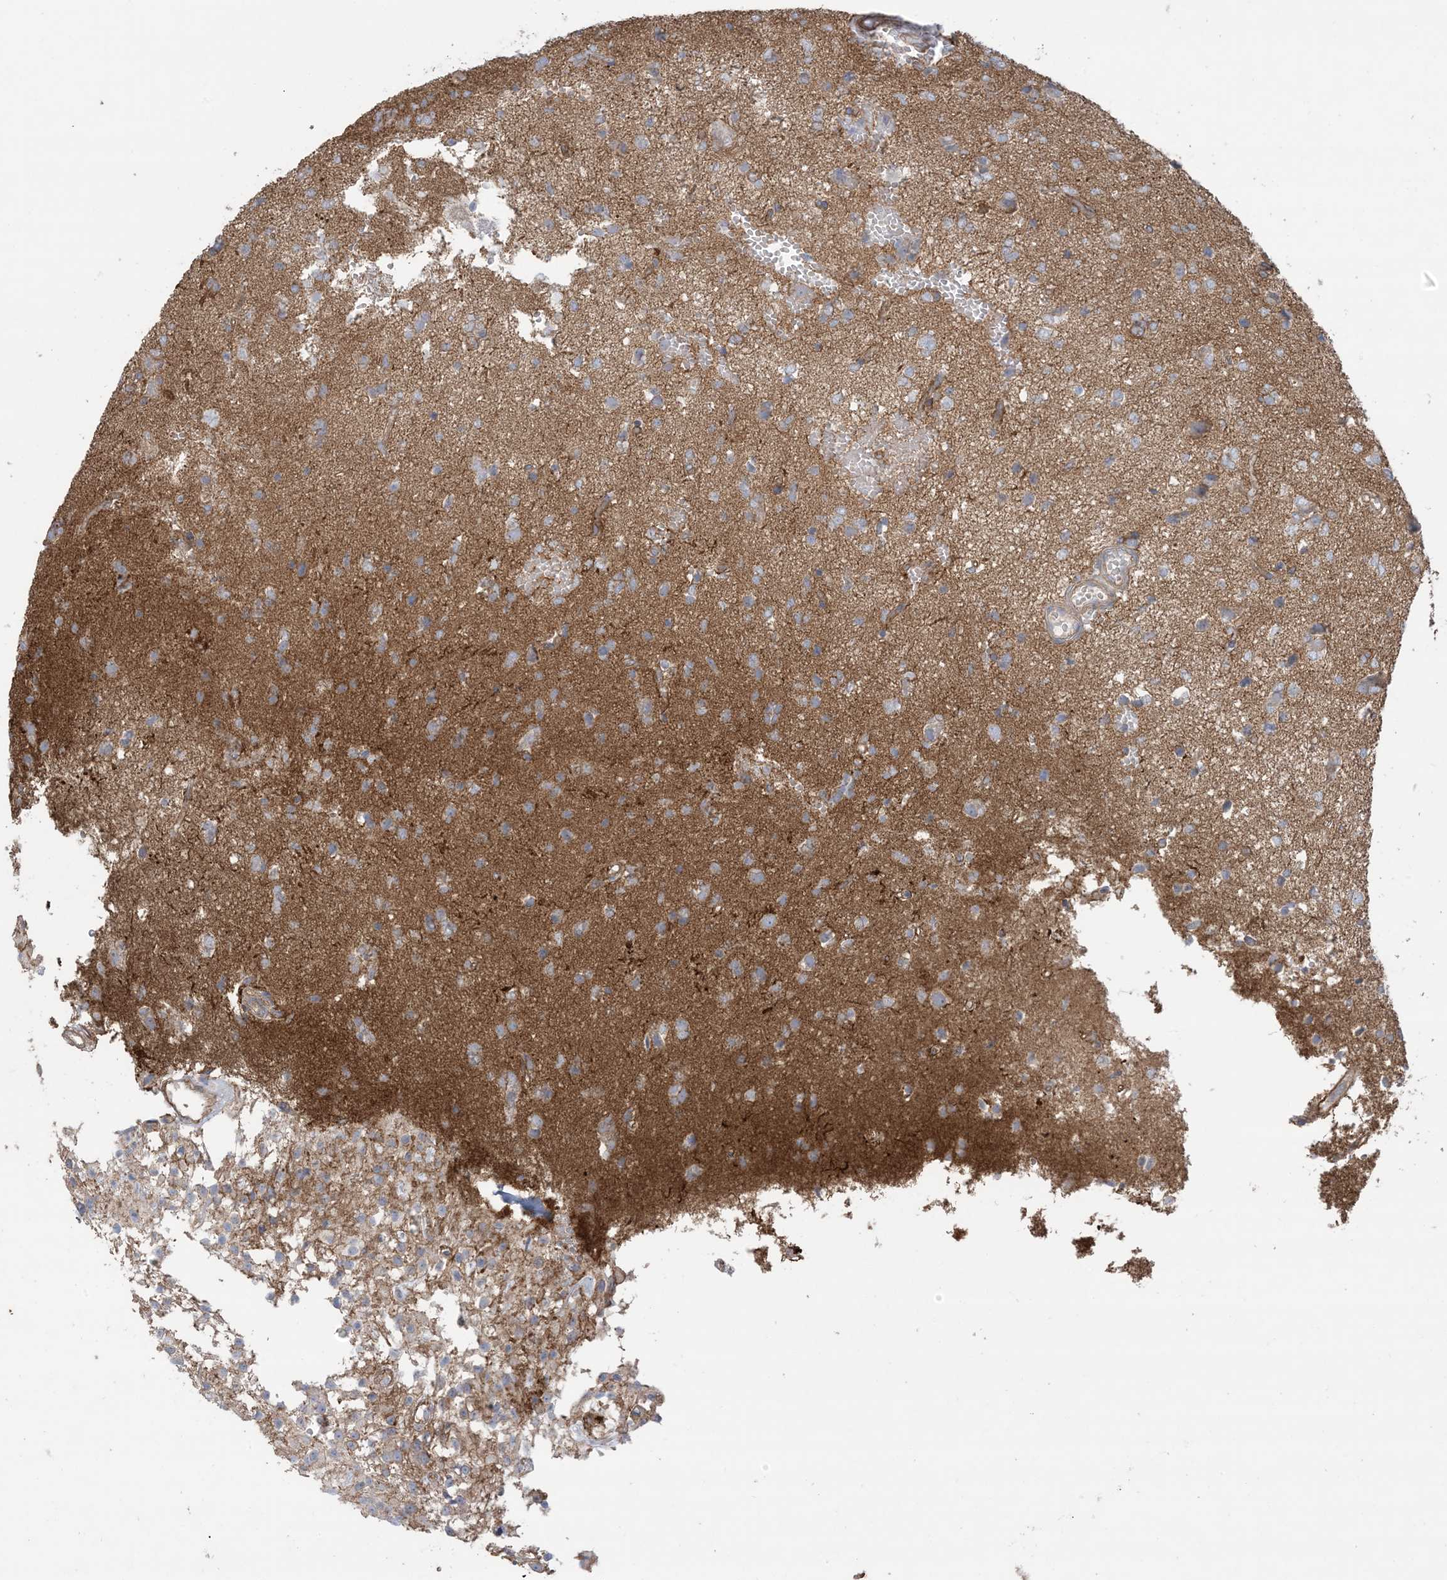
{"staining": {"intensity": "weak", "quantity": "<25%", "location": "cytoplasmic/membranous"}, "tissue": "glioma", "cell_type": "Tumor cells", "image_type": "cancer", "snomed": [{"axis": "morphology", "description": "Glioma, malignant, High grade"}, {"axis": "topography", "description": "Brain"}], "caption": "A high-resolution photomicrograph shows IHC staining of malignant glioma (high-grade), which demonstrates no significant staining in tumor cells.", "gene": "CCNY", "patient": {"sex": "female", "age": 59}}